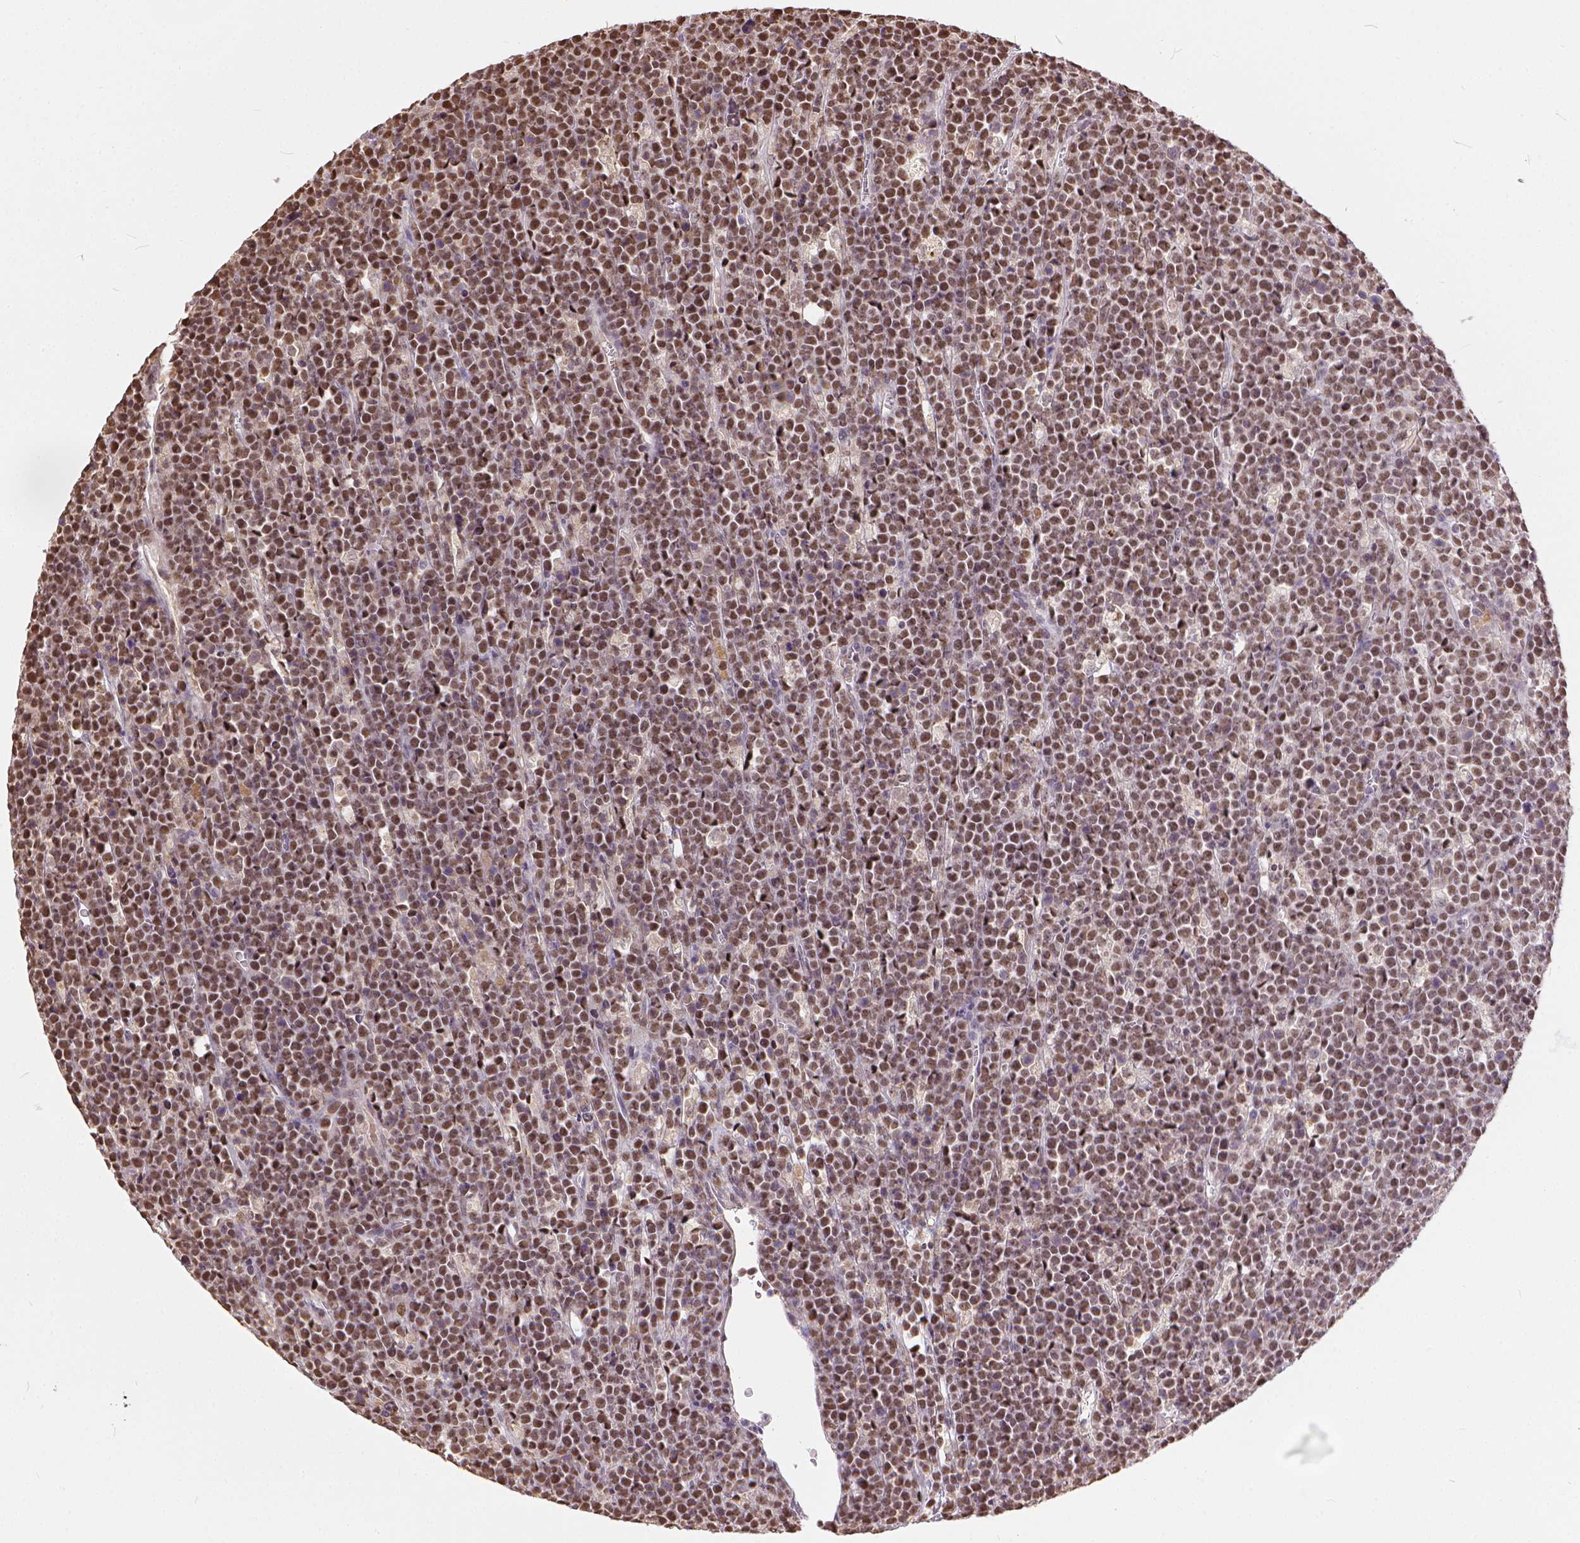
{"staining": {"intensity": "moderate", "quantity": ">75%", "location": "nuclear"}, "tissue": "lymphoma", "cell_type": "Tumor cells", "image_type": "cancer", "snomed": [{"axis": "morphology", "description": "Malignant lymphoma, non-Hodgkin's type, High grade"}, {"axis": "topography", "description": "Ovary"}], "caption": "Immunohistochemistry image of neoplastic tissue: lymphoma stained using immunohistochemistry (IHC) shows medium levels of moderate protein expression localized specifically in the nuclear of tumor cells, appearing as a nuclear brown color.", "gene": "ERCC1", "patient": {"sex": "female", "age": 56}}